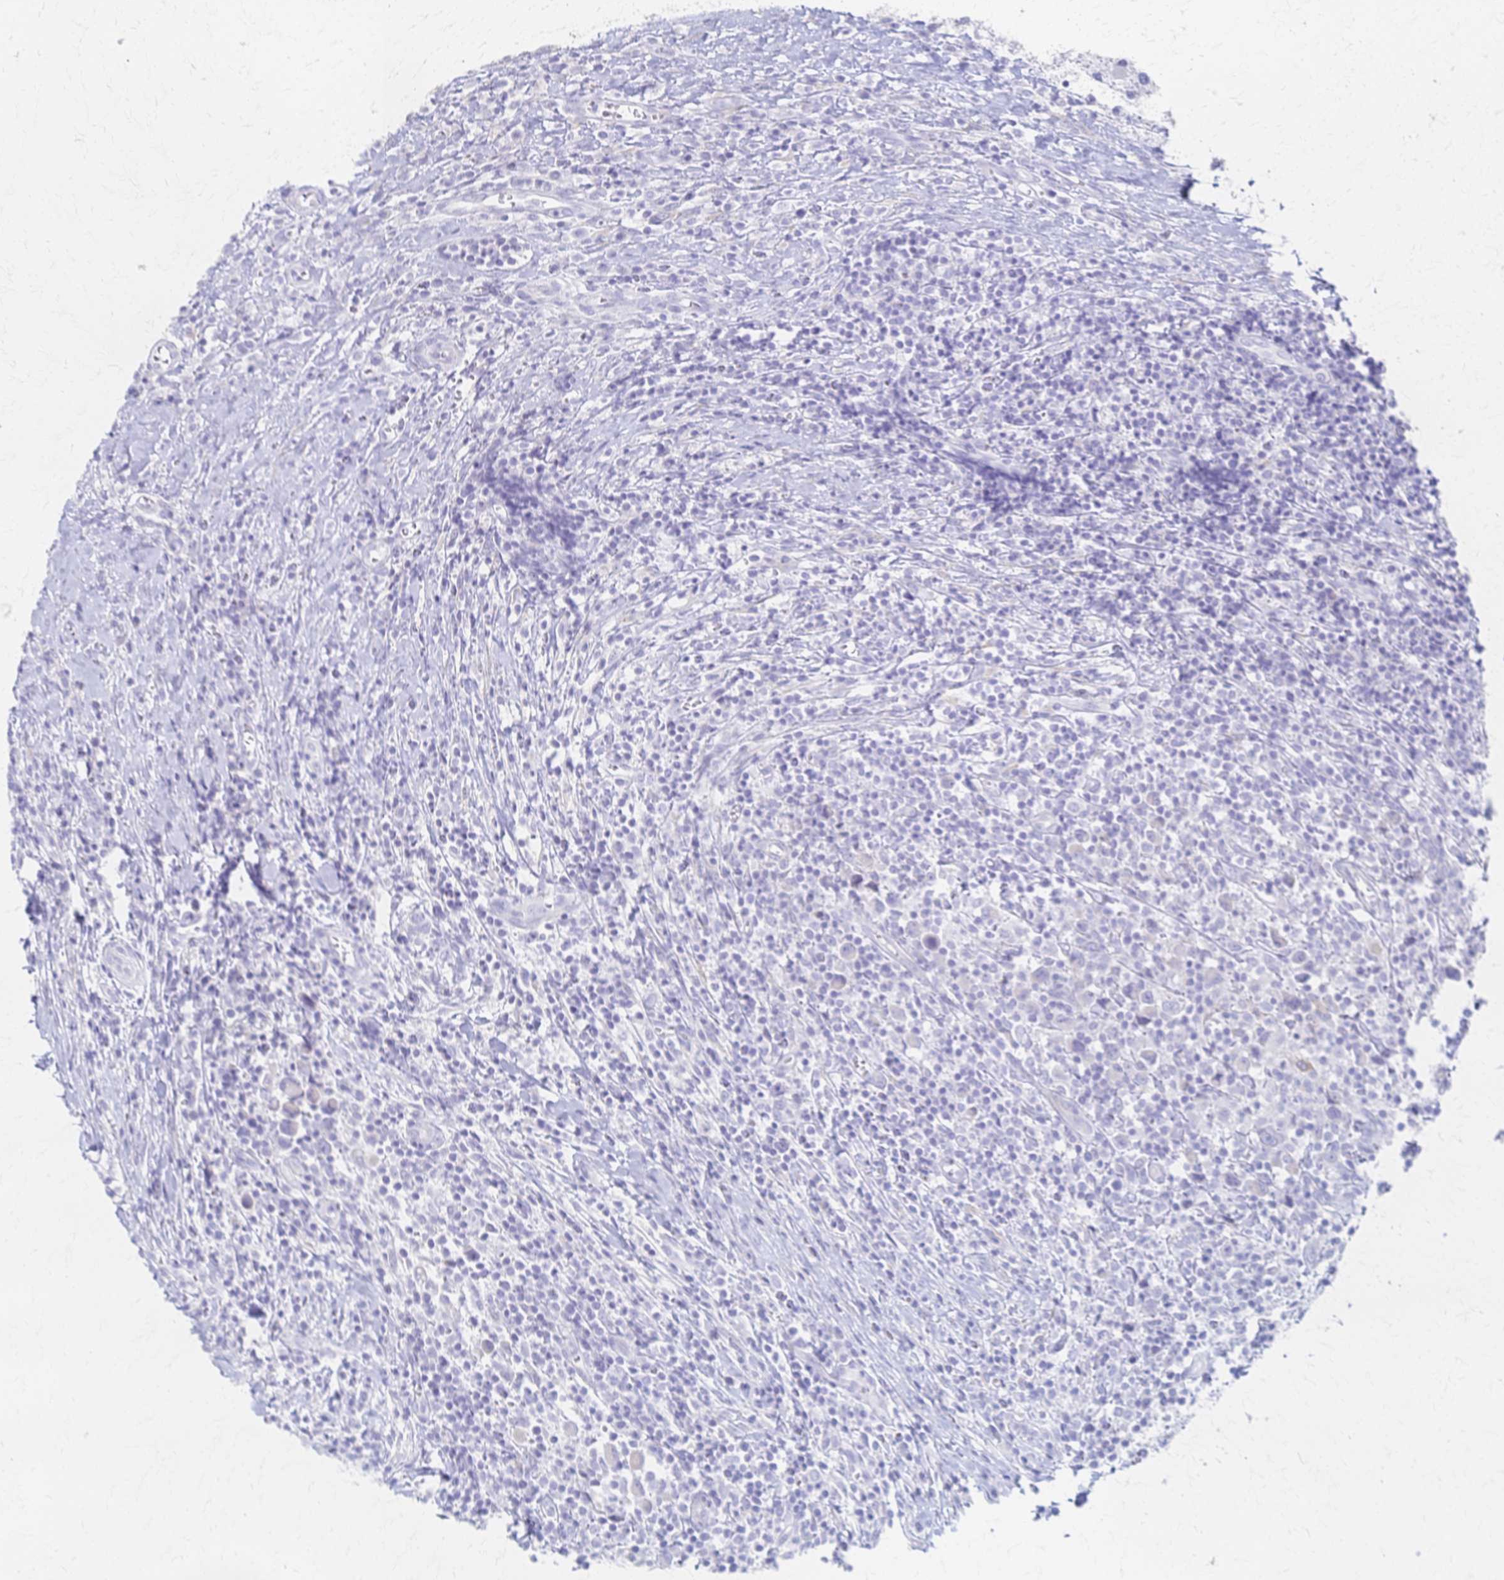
{"staining": {"intensity": "negative", "quantity": "none", "location": "none"}, "tissue": "lymphoma", "cell_type": "Tumor cells", "image_type": "cancer", "snomed": [{"axis": "morphology", "description": "Hodgkin's disease, NOS"}, {"axis": "topography", "description": "Thymus, NOS"}], "caption": "Tumor cells show no significant protein positivity in Hodgkin's disease.", "gene": "CYB5A", "patient": {"sex": "female", "age": 17}}